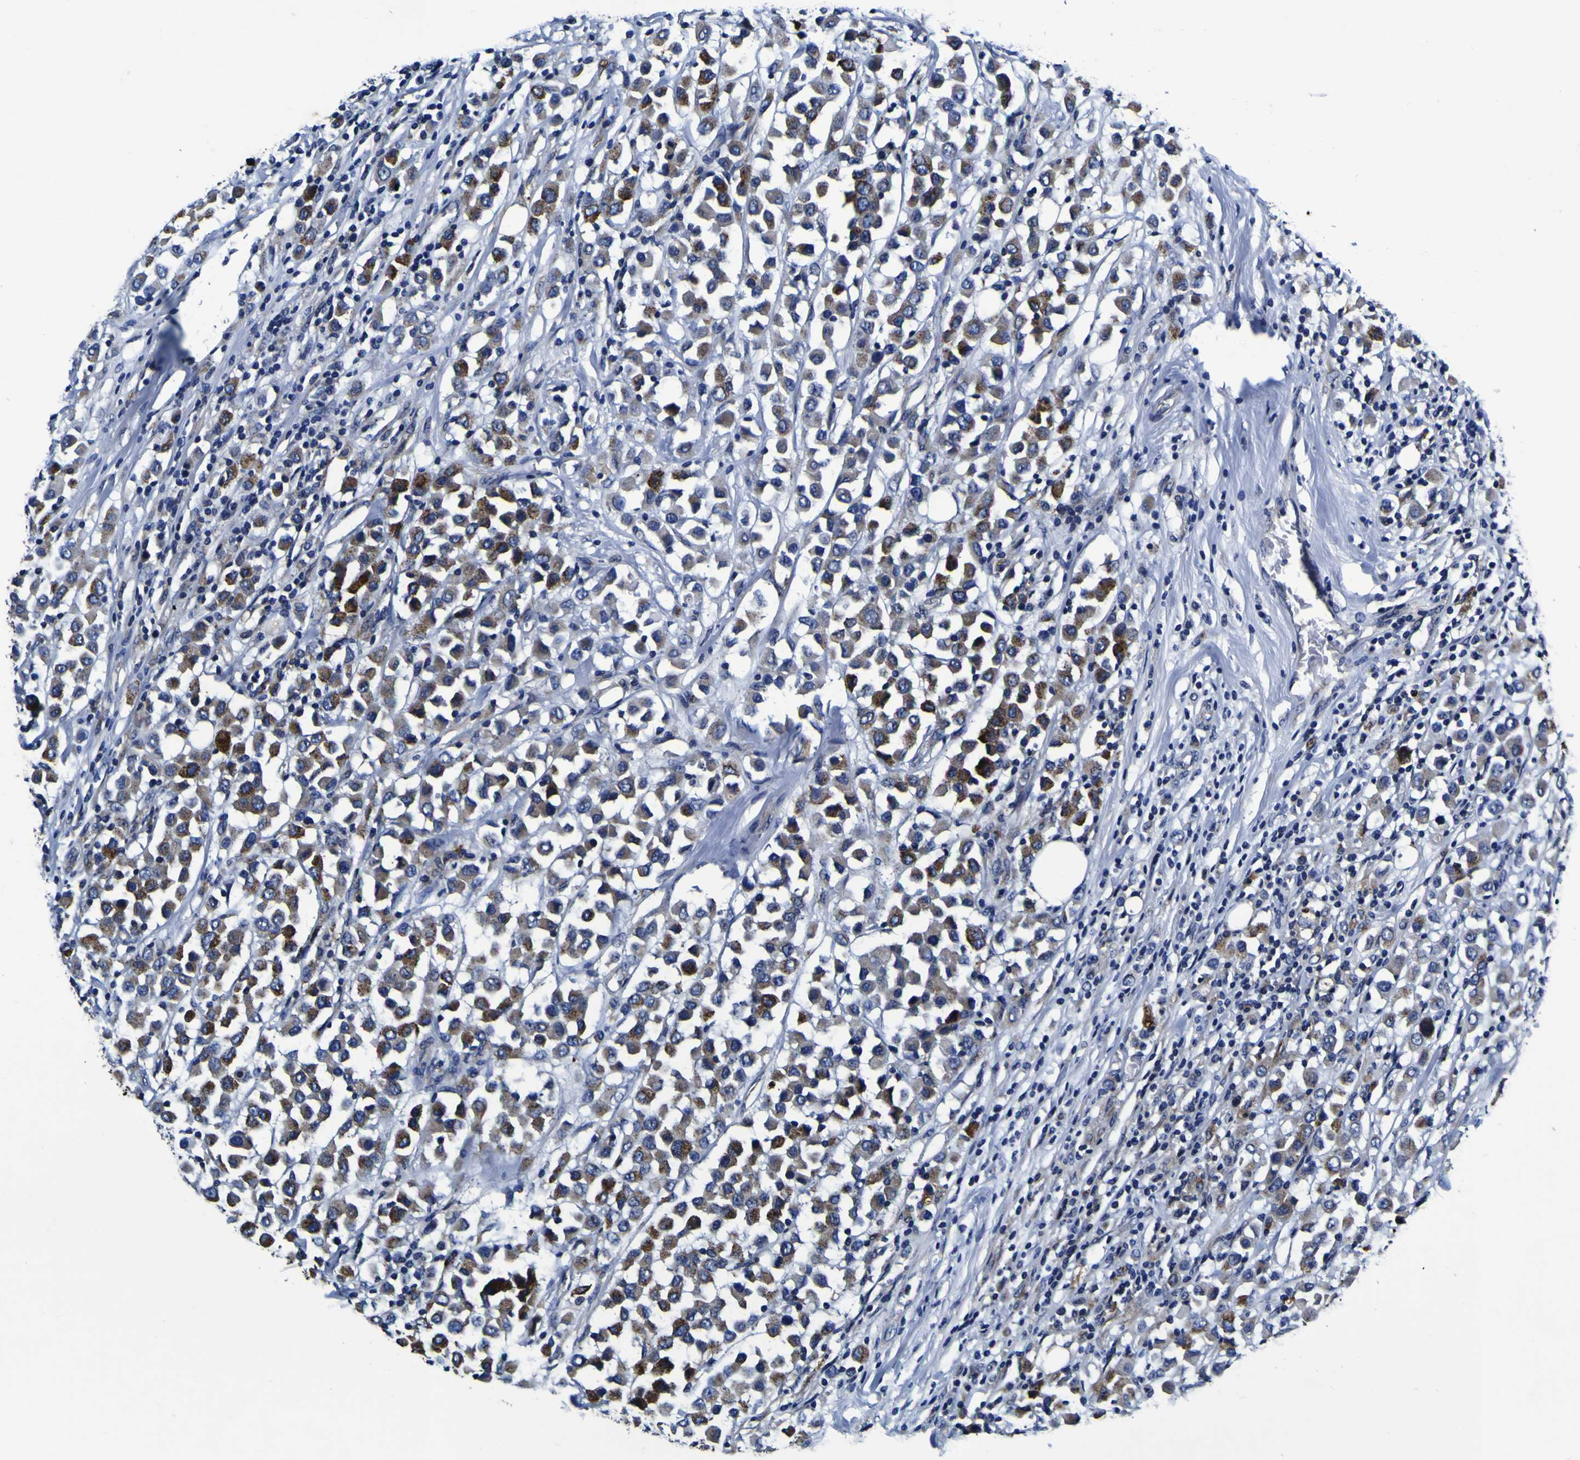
{"staining": {"intensity": "strong", "quantity": ">75%", "location": "cytoplasmic/membranous"}, "tissue": "breast cancer", "cell_type": "Tumor cells", "image_type": "cancer", "snomed": [{"axis": "morphology", "description": "Duct carcinoma"}, {"axis": "topography", "description": "Breast"}], "caption": "Immunohistochemical staining of breast cancer (infiltrating ductal carcinoma) demonstrates strong cytoplasmic/membranous protein staining in approximately >75% of tumor cells.", "gene": "PANK4", "patient": {"sex": "female", "age": 61}}